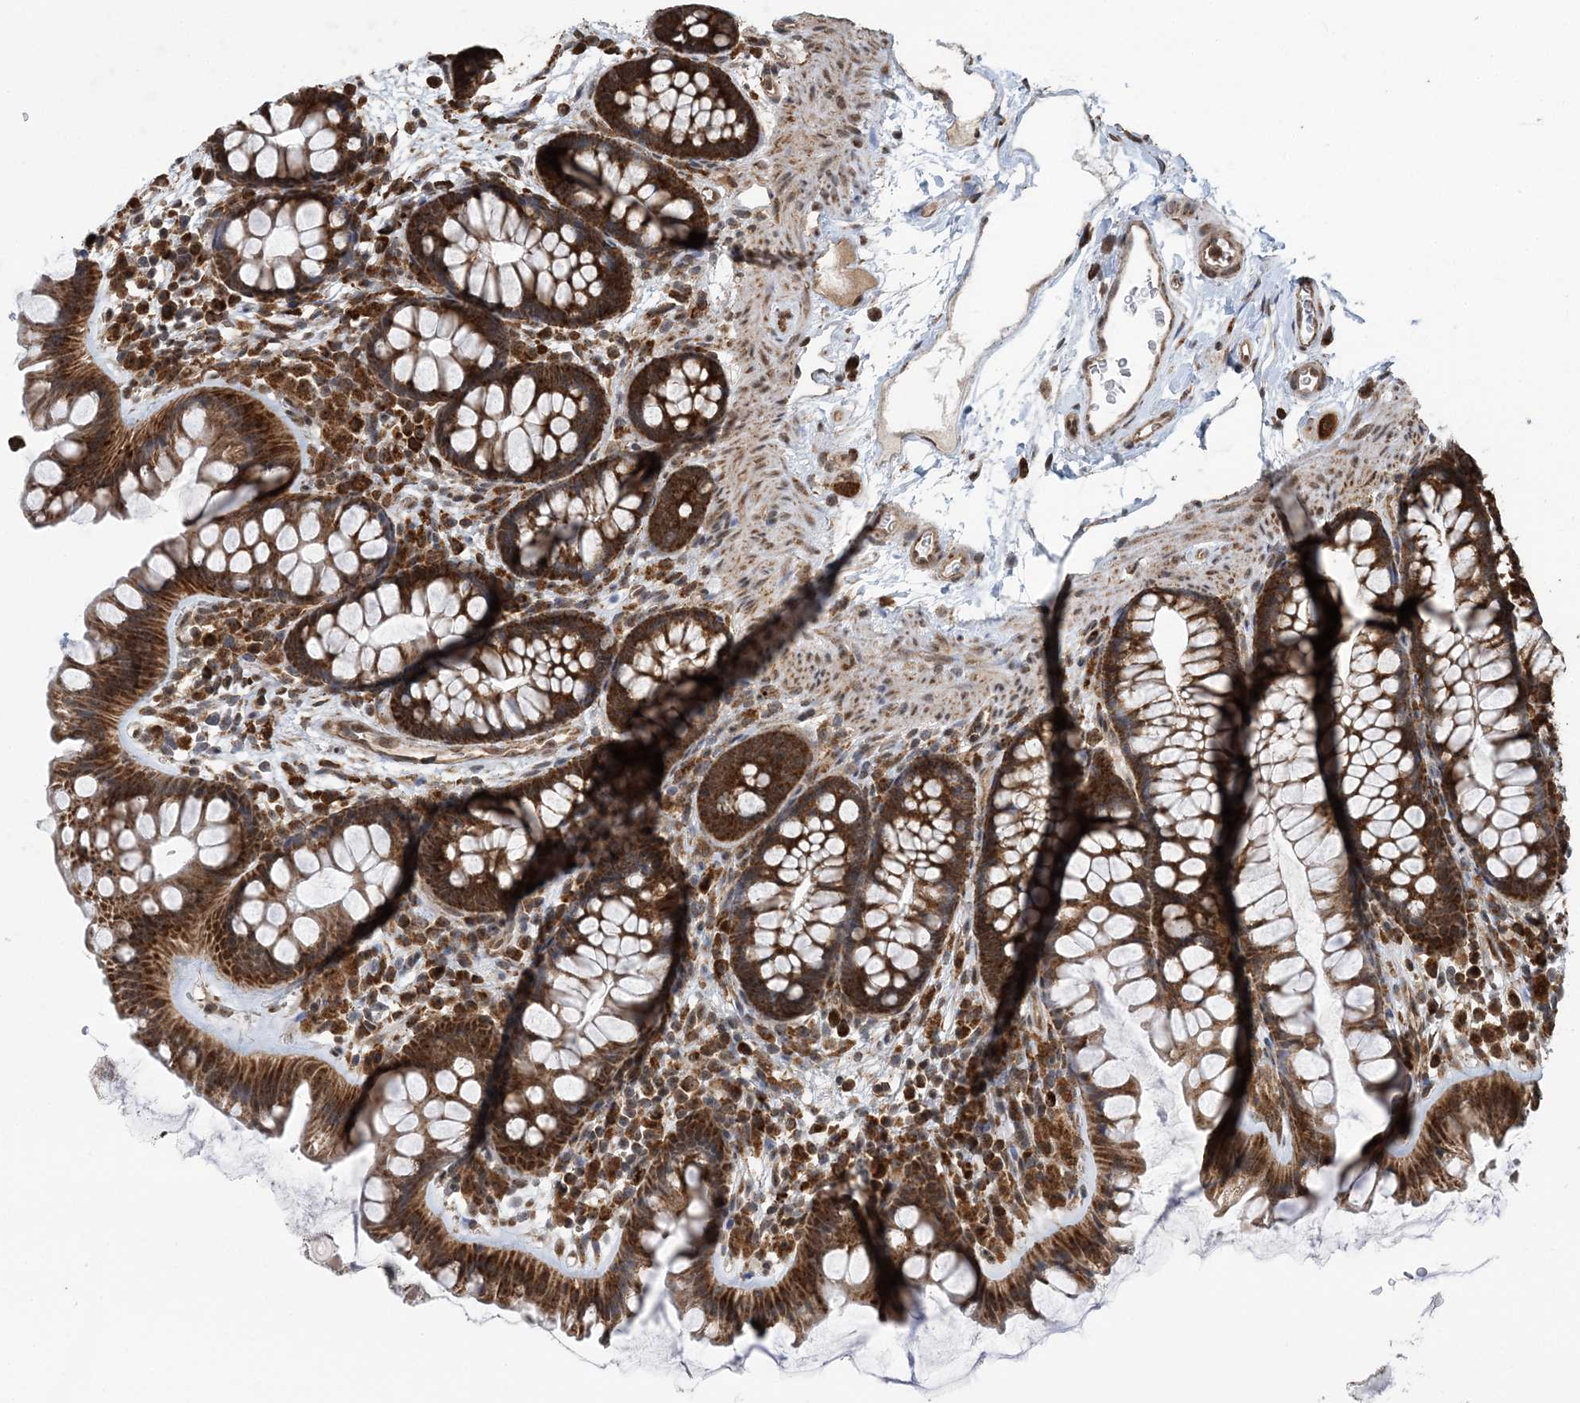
{"staining": {"intensity": "moderate", "quantity": ">75%", "location": "cytoplasmic/membranous"}, "tissue": "colon", "cell_type": "Endothelial cells", "image_type": "normal", "snomed": [{"axis": "morphology", "description": "Normal tissue, NOS"}, {"axis": "topography", "description": "Colon"}], "caption": "Moderate cytoplasmic/membranous protein positivity is appreciated in about >75% of endothelial cells in colon.", "gene": "PCBP1", "patient": {"sex": "female", "age": 62}}